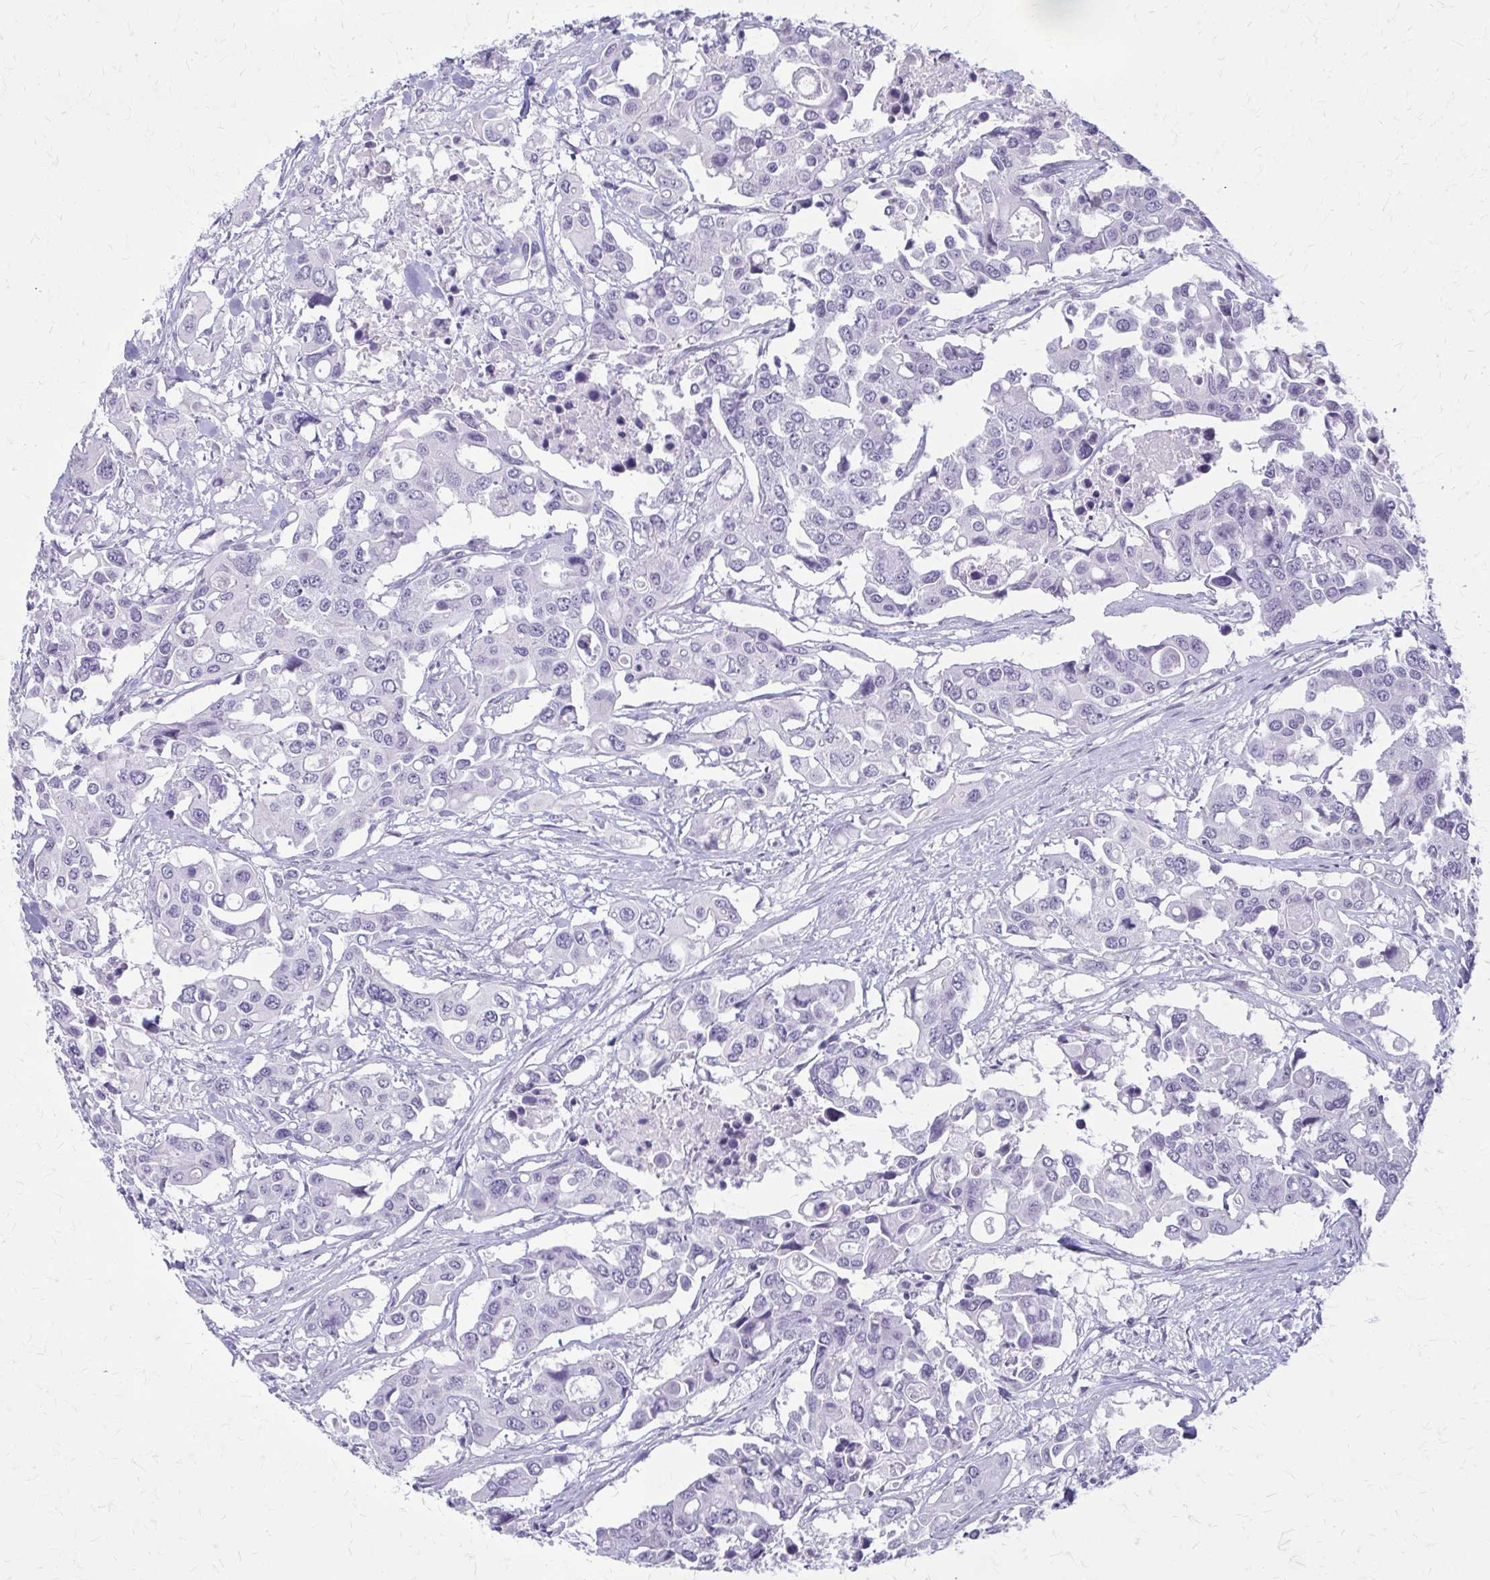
{"staining": {"intensity": "negative", "quantity": "none", "location": "none"}, "tissue": "colorectal cancer", "cell_type": "Tumor cells", "image_type": "cancer", "snomed": [{"axis": "morphology", "description": "Adenocarcinoma, NOS"}, {"axis": "topography", "description": "Colon"}], "caption": "IHC of human adenocarcinoma (colorectal) displays no positivity in tumor cells.", "gene": "KRT5", "patient": {"sex": "male", "age": 77}}